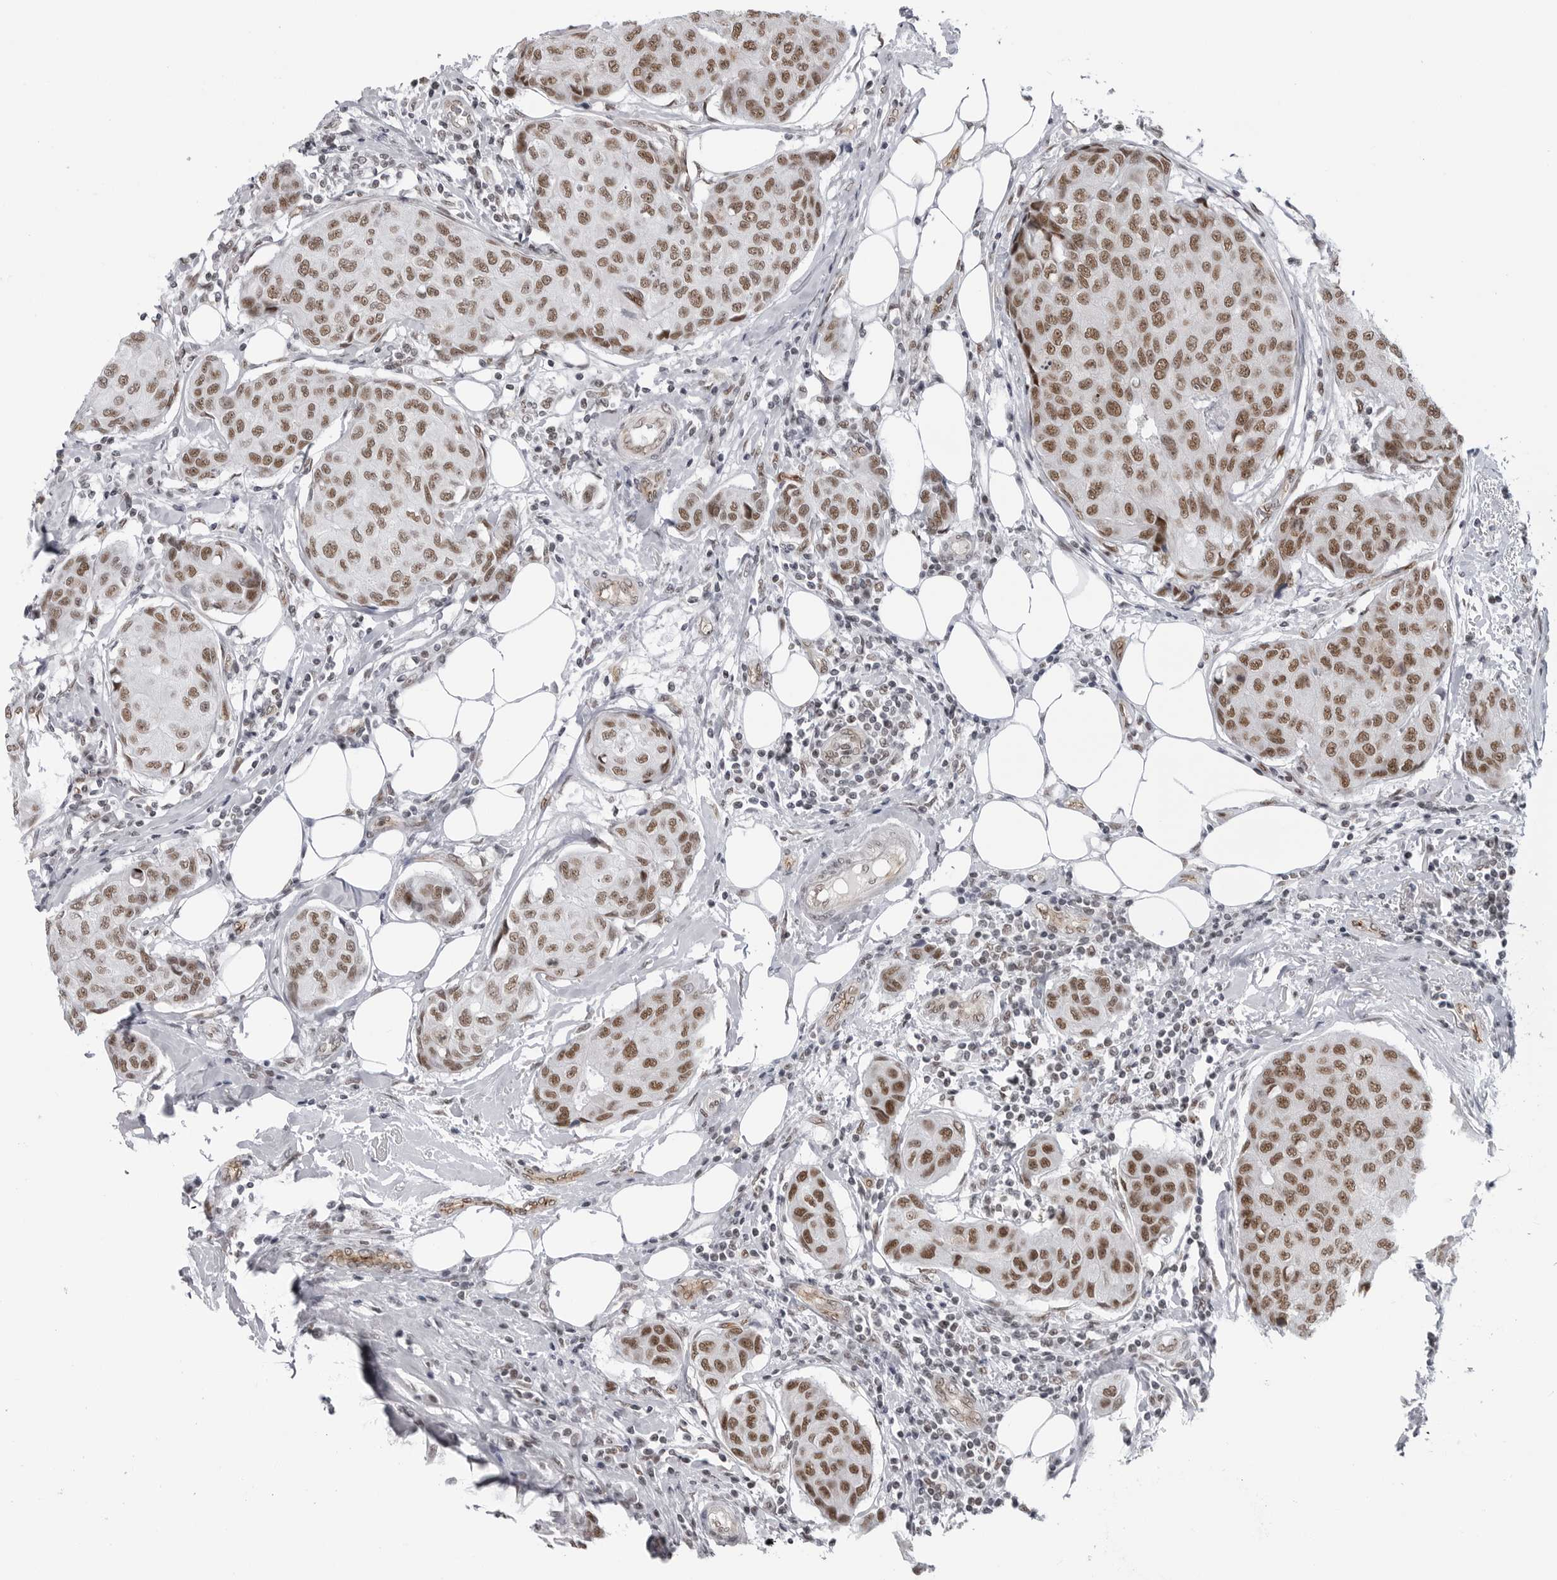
{"staining": {"intensity": "moderate", "quantity": ">75%", "location": "nuclear"}, "tissue": "breast cancer", "cell_type": "Tumor cells", "image_type": "cancer", "snomed": [{"axis": "morphology", "description": "Duct carcinoma"}, {"axis": "topography", "description": "Breast"}], "caption": "Invasive ductal carcinoma (breast) stained with immunohistochemistry (IHC) demonstrates moderate nuclear positivity in about >75% of tumor cells. (IHC, brightfield microscopy, high magnification).", "gene": "RNF26", "patient": {"sex": "female", "age": 80}}